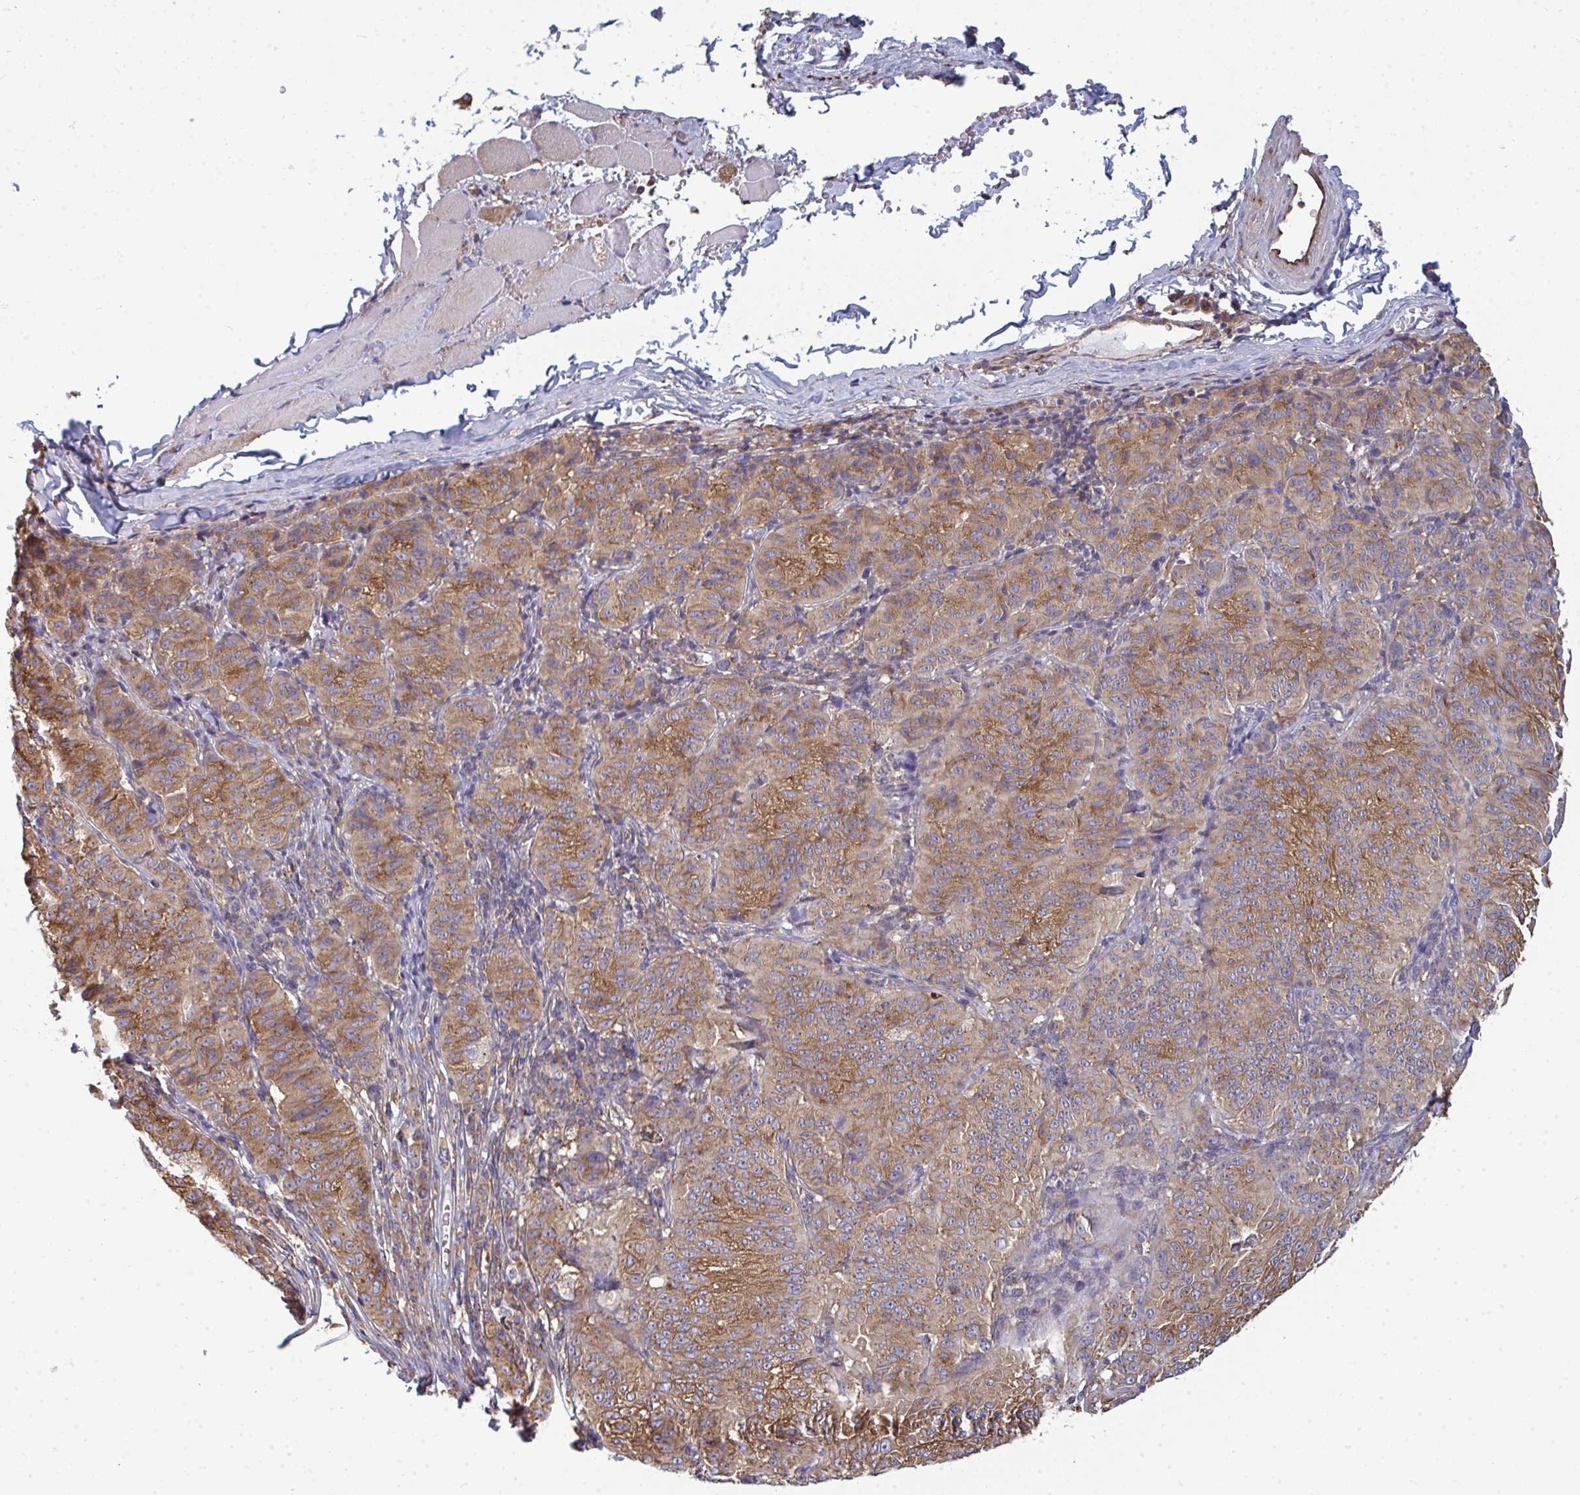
{"staining": {"intensity": "moderate", "quantity": ">75%", "location": "cytoplasmic/membranous"}, "tissue": "melanoma", "cell_type": "Tumor cells", "image_type": "cancer", "snomed": [{"axis": "morphology", "description": "Malignant melanoma, NOS"}, {"axis": "topography", "description": "Skin"}], "caption": "Protein positivity by IHC exhibits moderate cytoplasmic/membranous positivity in about >75% of tumor cells in melanoma.", "gene": "DYNC1I2", "patient": {"sex": "female", "age": 72}}